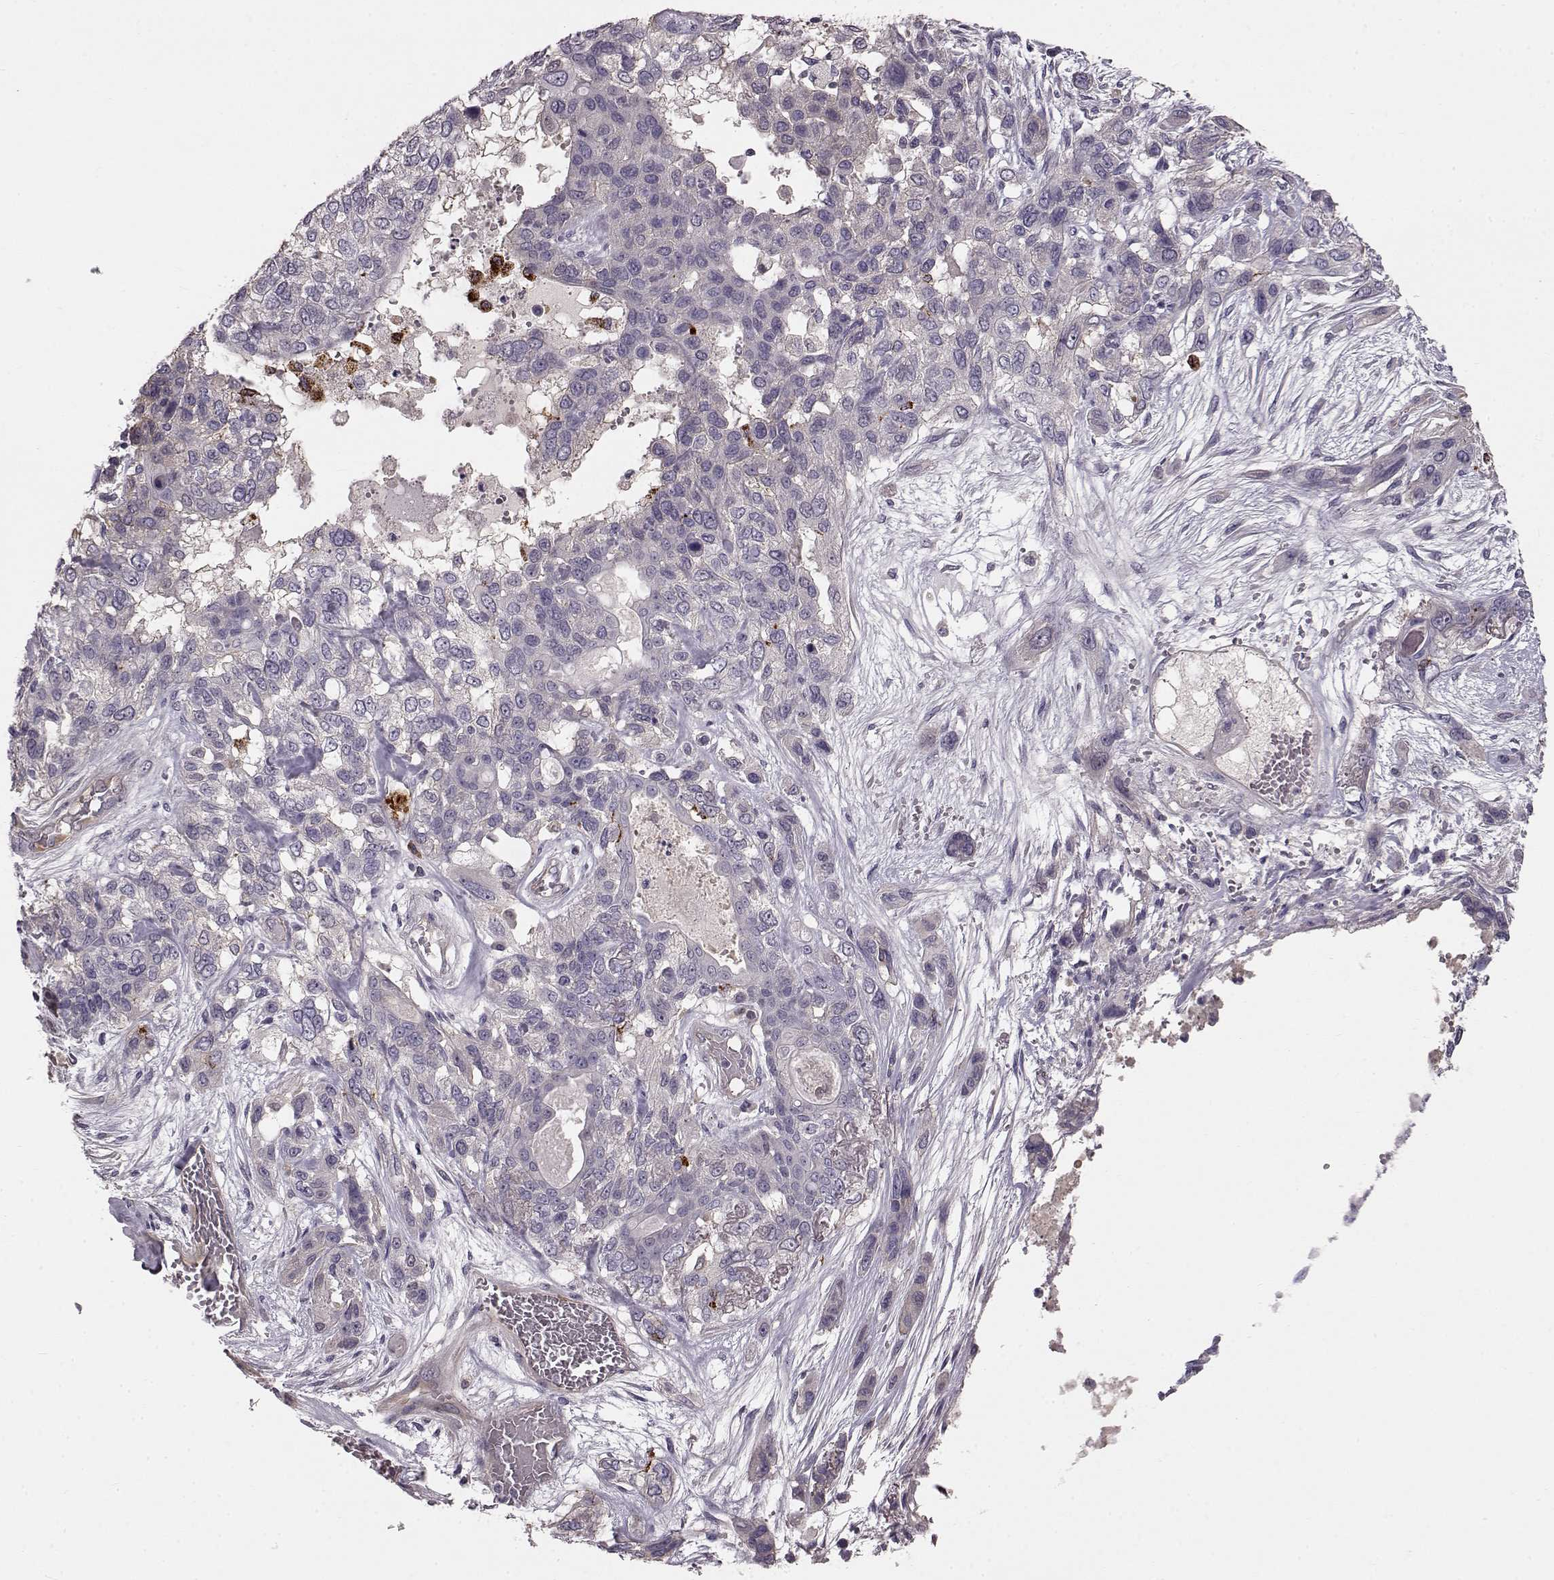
{"staining": {"intensity": "negative", "quantity": "none", "location": "none"}, "tissue": "lung cancer", "cell_type": "Tumor cells", "image_type": "cancer", "snomed": [{"axis": "morphology", "description": "Squamous cell carcinoma, NOS"}, {"axis": "topography", "description": "Lung"}], "caption": "High power microscopy image of an immunohistochemistry (IHC) photomicrograph of lung squamous cell carcinoma, revealing no significant staining in tumor cells.", "gene": "CCNF", "patient": {"sex": "female", "age": 70}}